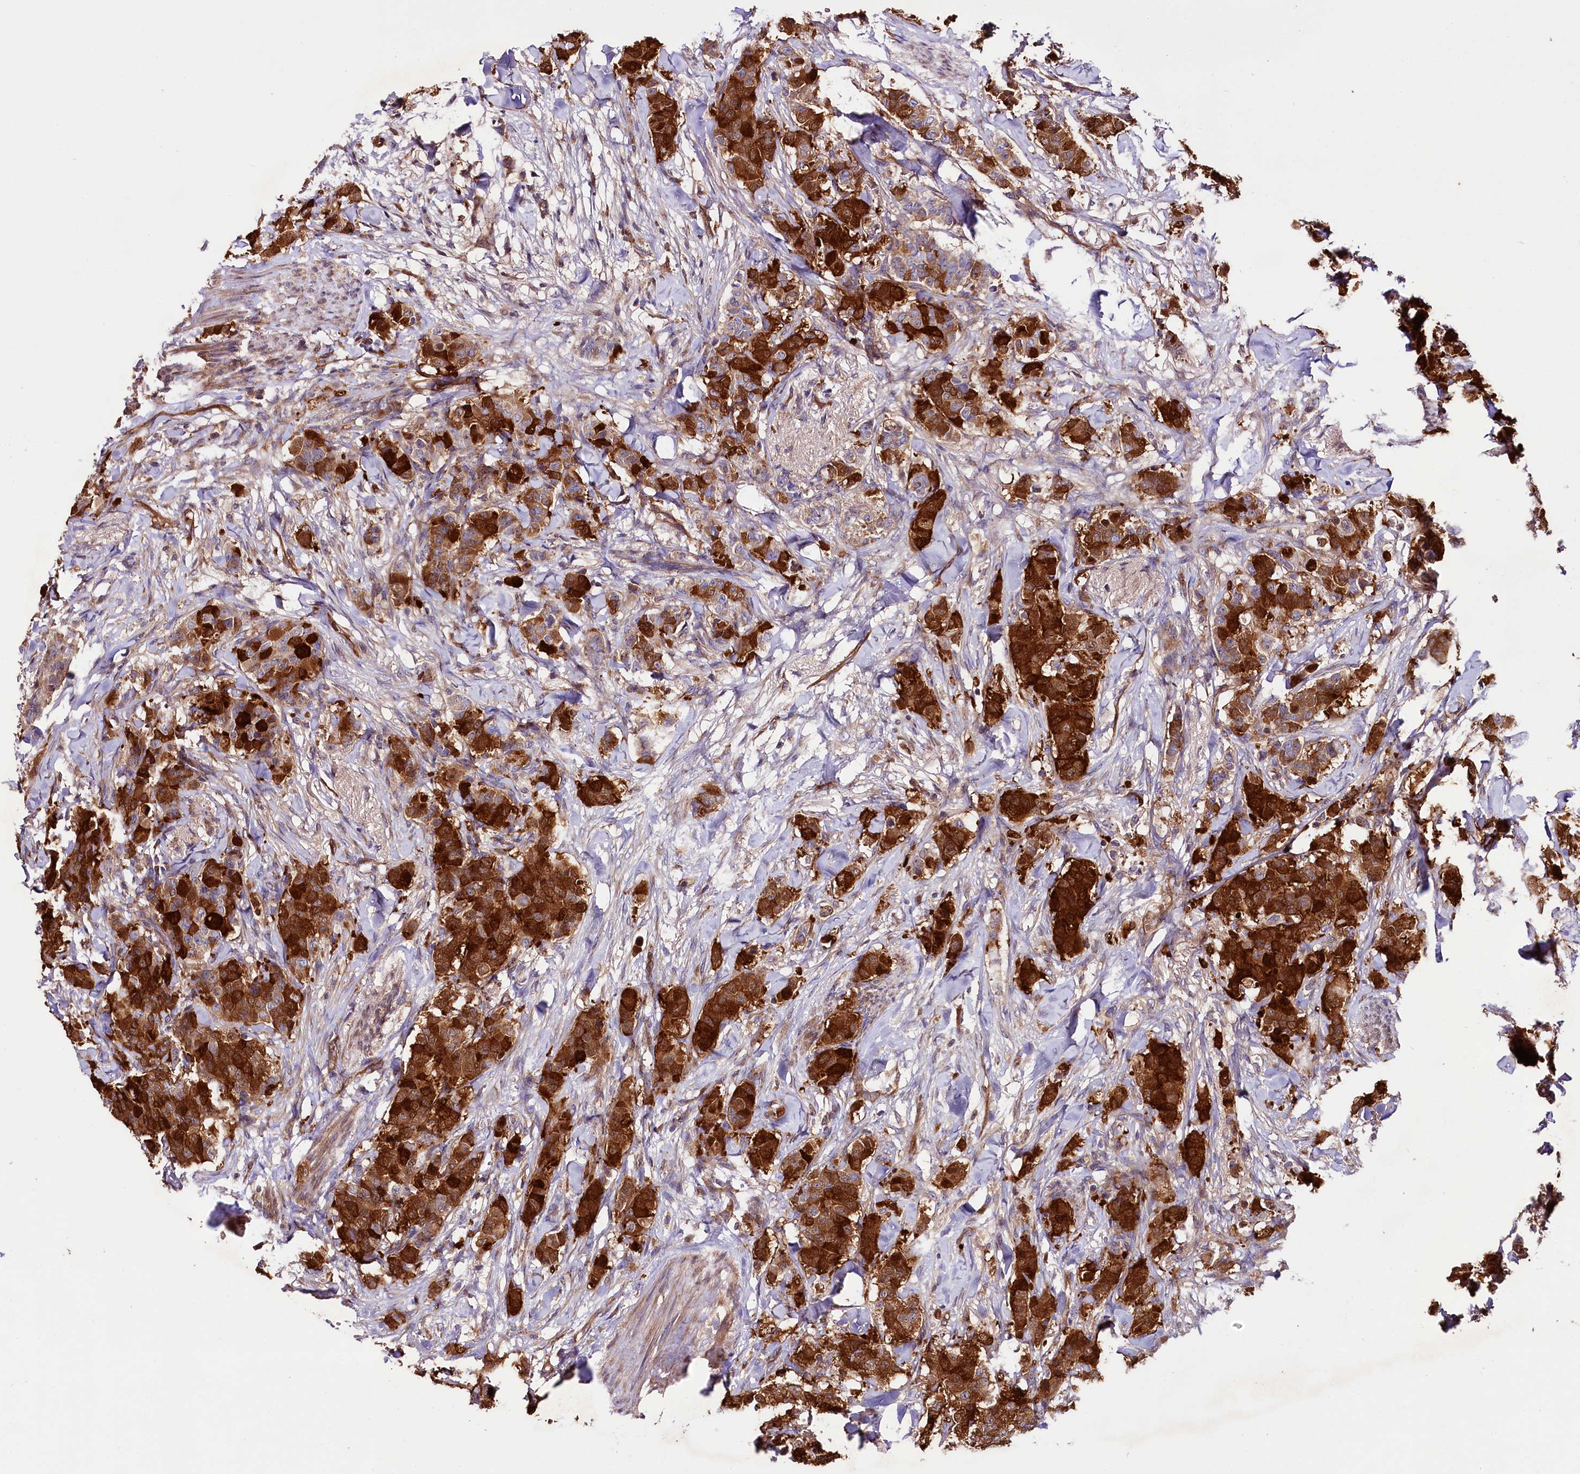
{"staining": {"intensity": "strong", "quantity": ">75%", "location": "cytoplasmic/membranous"}, "tissue": "breast cancer", "cell_type": "Tumor cells", "image_type": "cancer", "snomed": [{"axis": "morphology", "description": "Duct carcinoma"}, {"axis": "topography", "description": "Breast"}], "caption": "Human breast cancer stained with a brown dye reveals strong cytoplasmic/membranous positive positivity in approximately >75% of tumor cells.", "gene": "CEP295", "patient": {"sex": "female", "age": 40}}